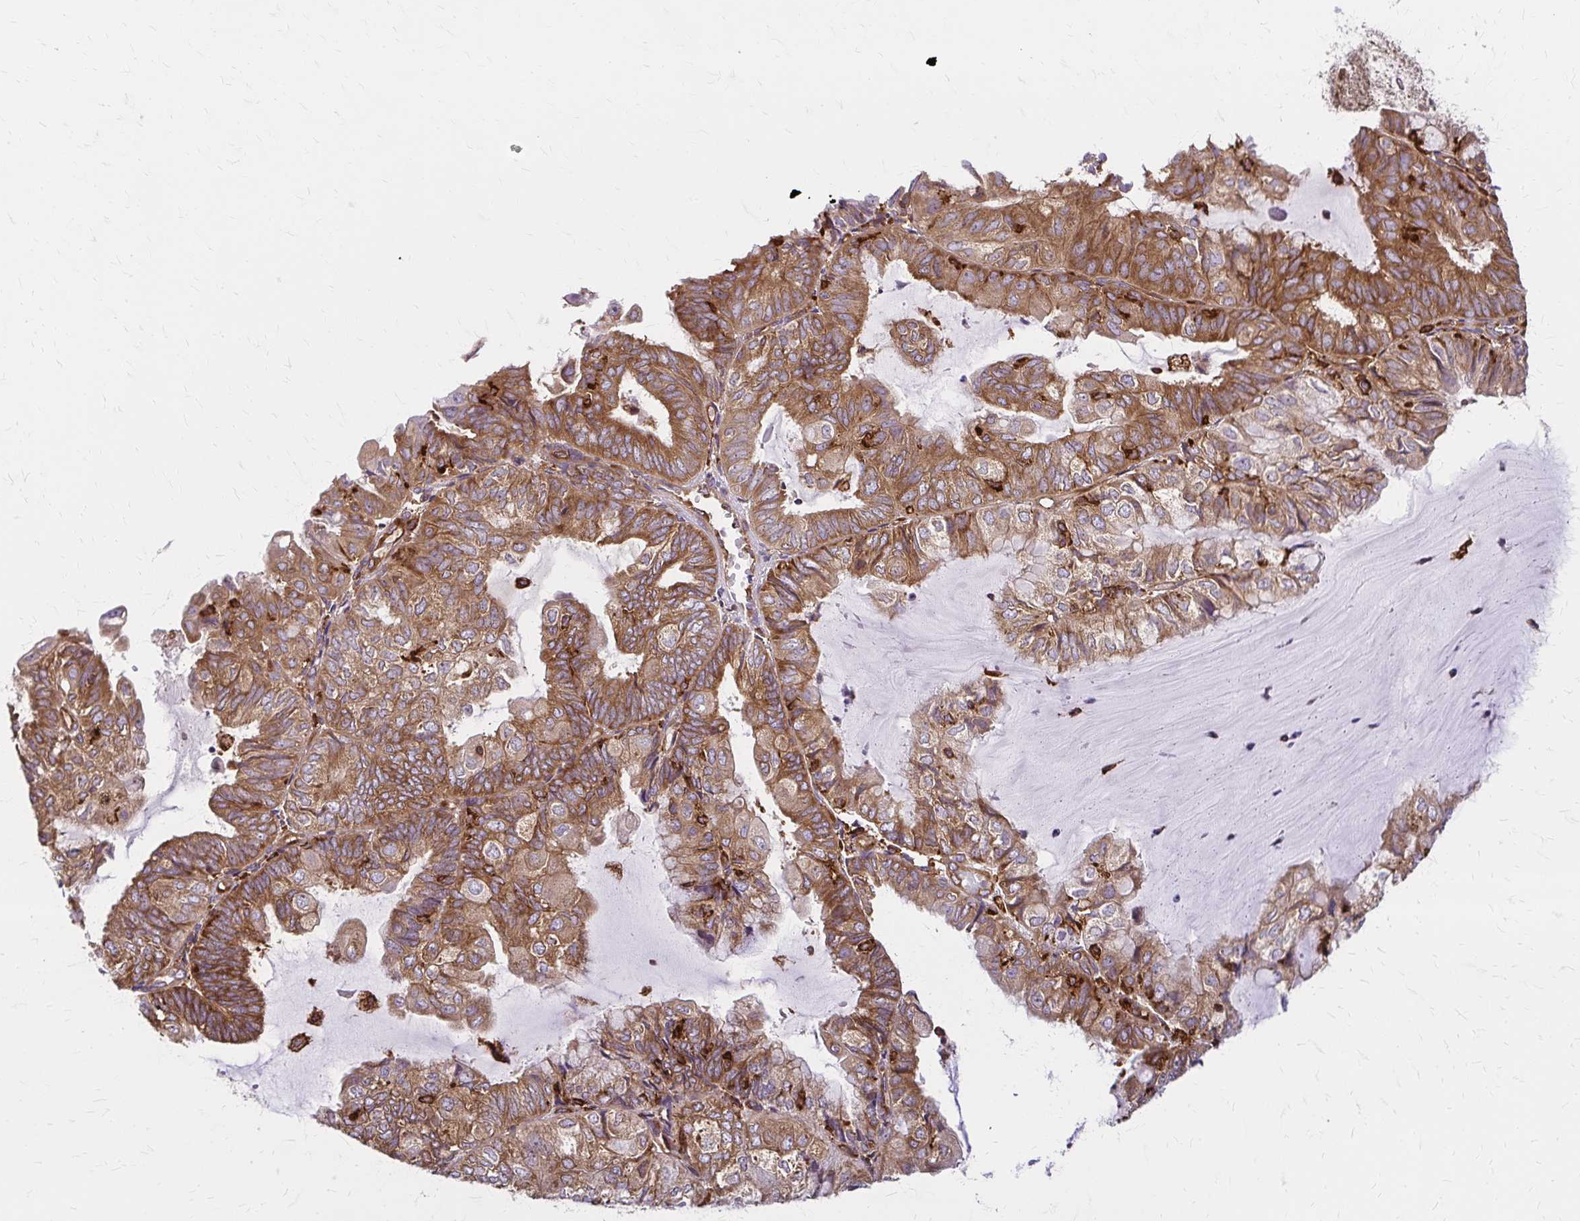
{"staining": {"intensity": "moderate", "quantity": ">75%", "location": "cytoplasmic/membranous"}, "tissue": "endometrial cancer", "cell_type": "Tumor cells", "image_type": "cancer", "snomed": [{"axis": "morphology", "description": "Adenocarcinoma, NOS"}, {"axis": "topography", "description": "Endometrium"}], "caption": "DAB (3,3'-diaminobenzidine) immunohistochemical staining of human endometrial cancer exhibits moderate cytoplasmic/membranous protein expression in about >75% of tumor cells.", "gene": "WASF2", "patient": {"sex": "female", "age": 81}}